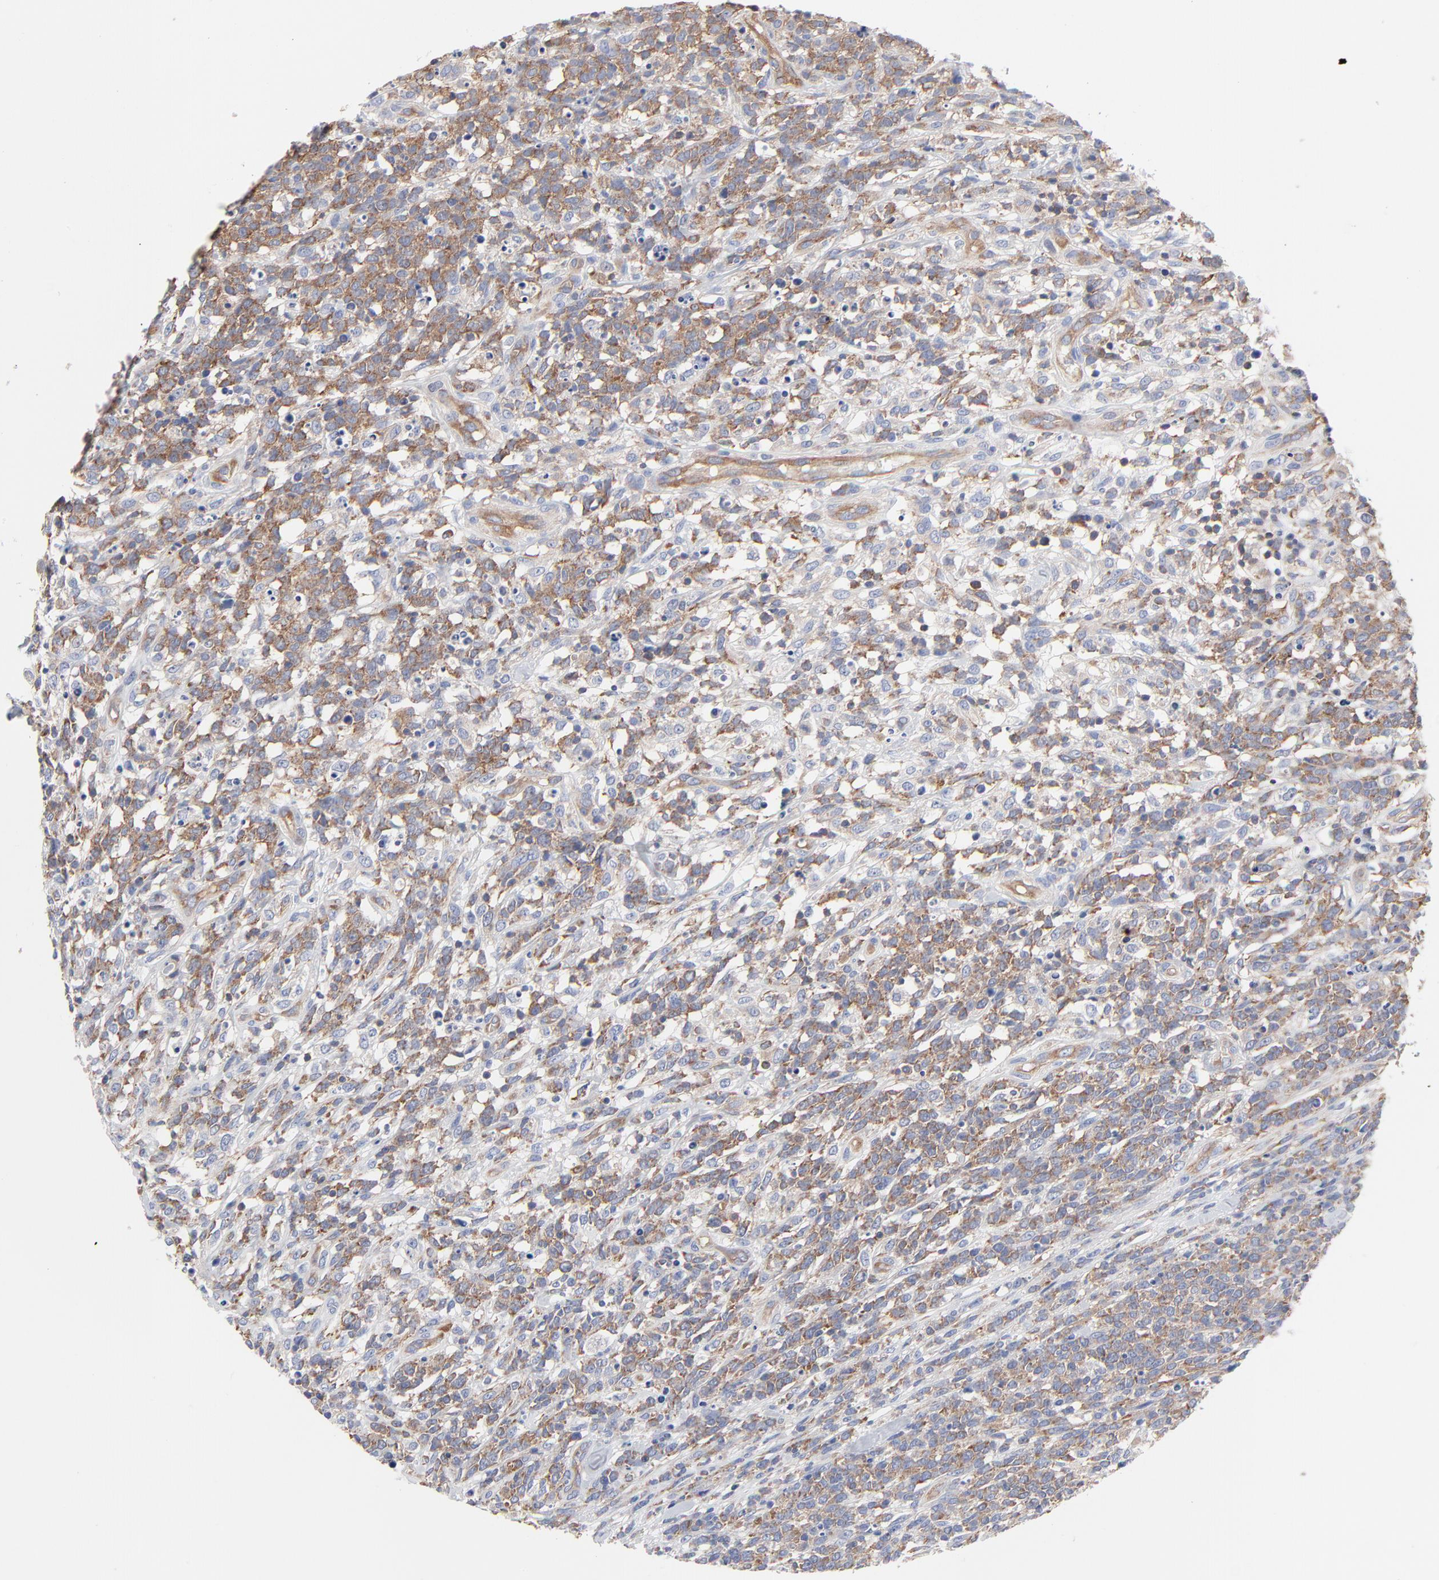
{"staining": {"intensity": "moderate", "quantity": ">75%", "location": "cytoplasmic/membranous"}, "tissue": "lymphoma", "cell_type": "Tumor cells", "image_type": "cancer", "snomed": [{"axis": "morphology", "description": "Malignant lymphoma, non-Hodgkin's type, High grade"}, {"axis": "topography", "description": "Lymph node"}], "caption": "Brown immunohistochemical staining in human malignant lymphoma, non-Hodgkin's type (high-grade) displays moderate cytoplasmic/membranous staining in approximately >75% of tumor cells.", "gene": "CD2AP", "patient": {"sex": "female", "age": 73}}